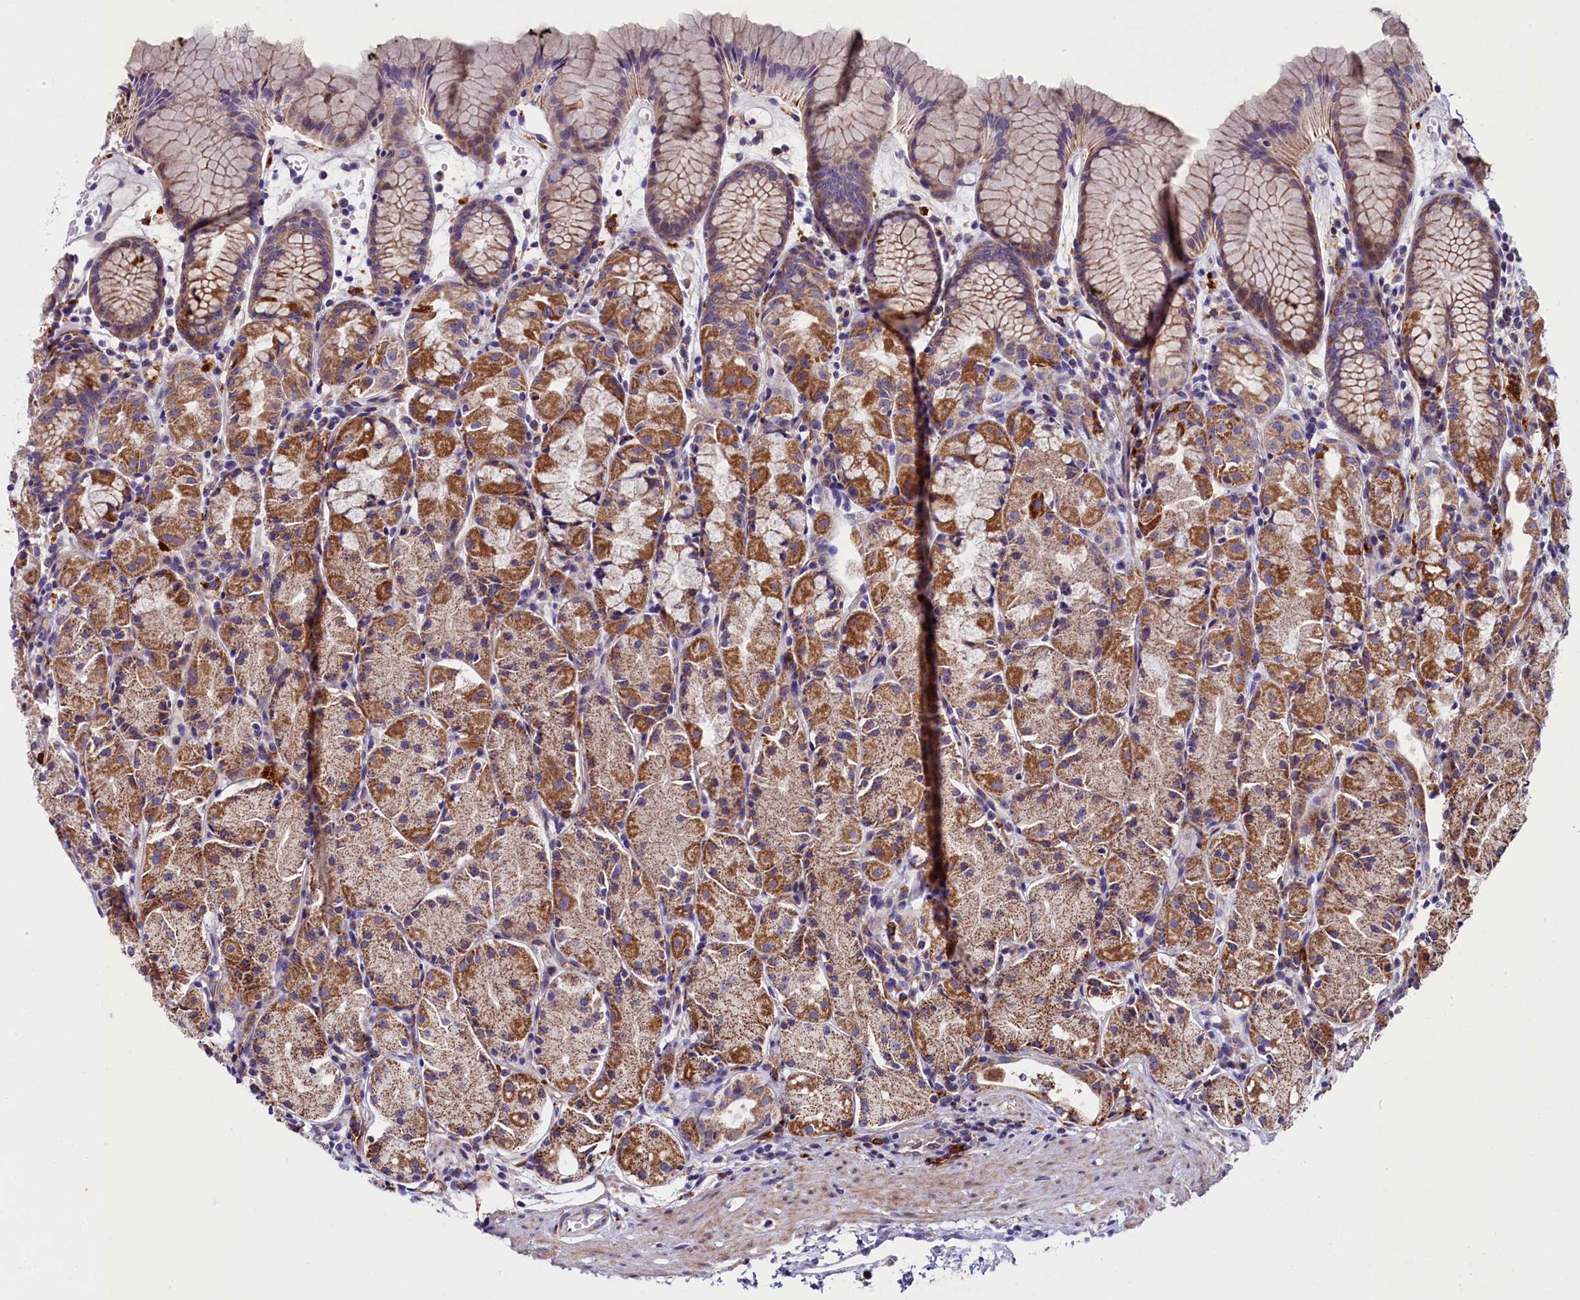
{"staining": {"intensity": "moderate", "quantity": "25%-75%", "location": "cytoplasmic/membranous"}, "tissue": "stomach", "cell_type": "Glandular cells", "image_type": "normal", "snomed": [{"axis": "morphology", "description": "Normal tissue, NOS"}, {"axis": "topography", "description": "Stomach, upper"}], "caption": "IHC histopathology image of benign stomach: human stomach stained using IHC shows medium levels of moderate protein expression localized specifically in the cytoplasmic/membranous of glandular cells, appearing as a cytoplasmic/membranous brown color.", "gene": "IL20RA", "patient": {"sex": "male", "age": 47}}